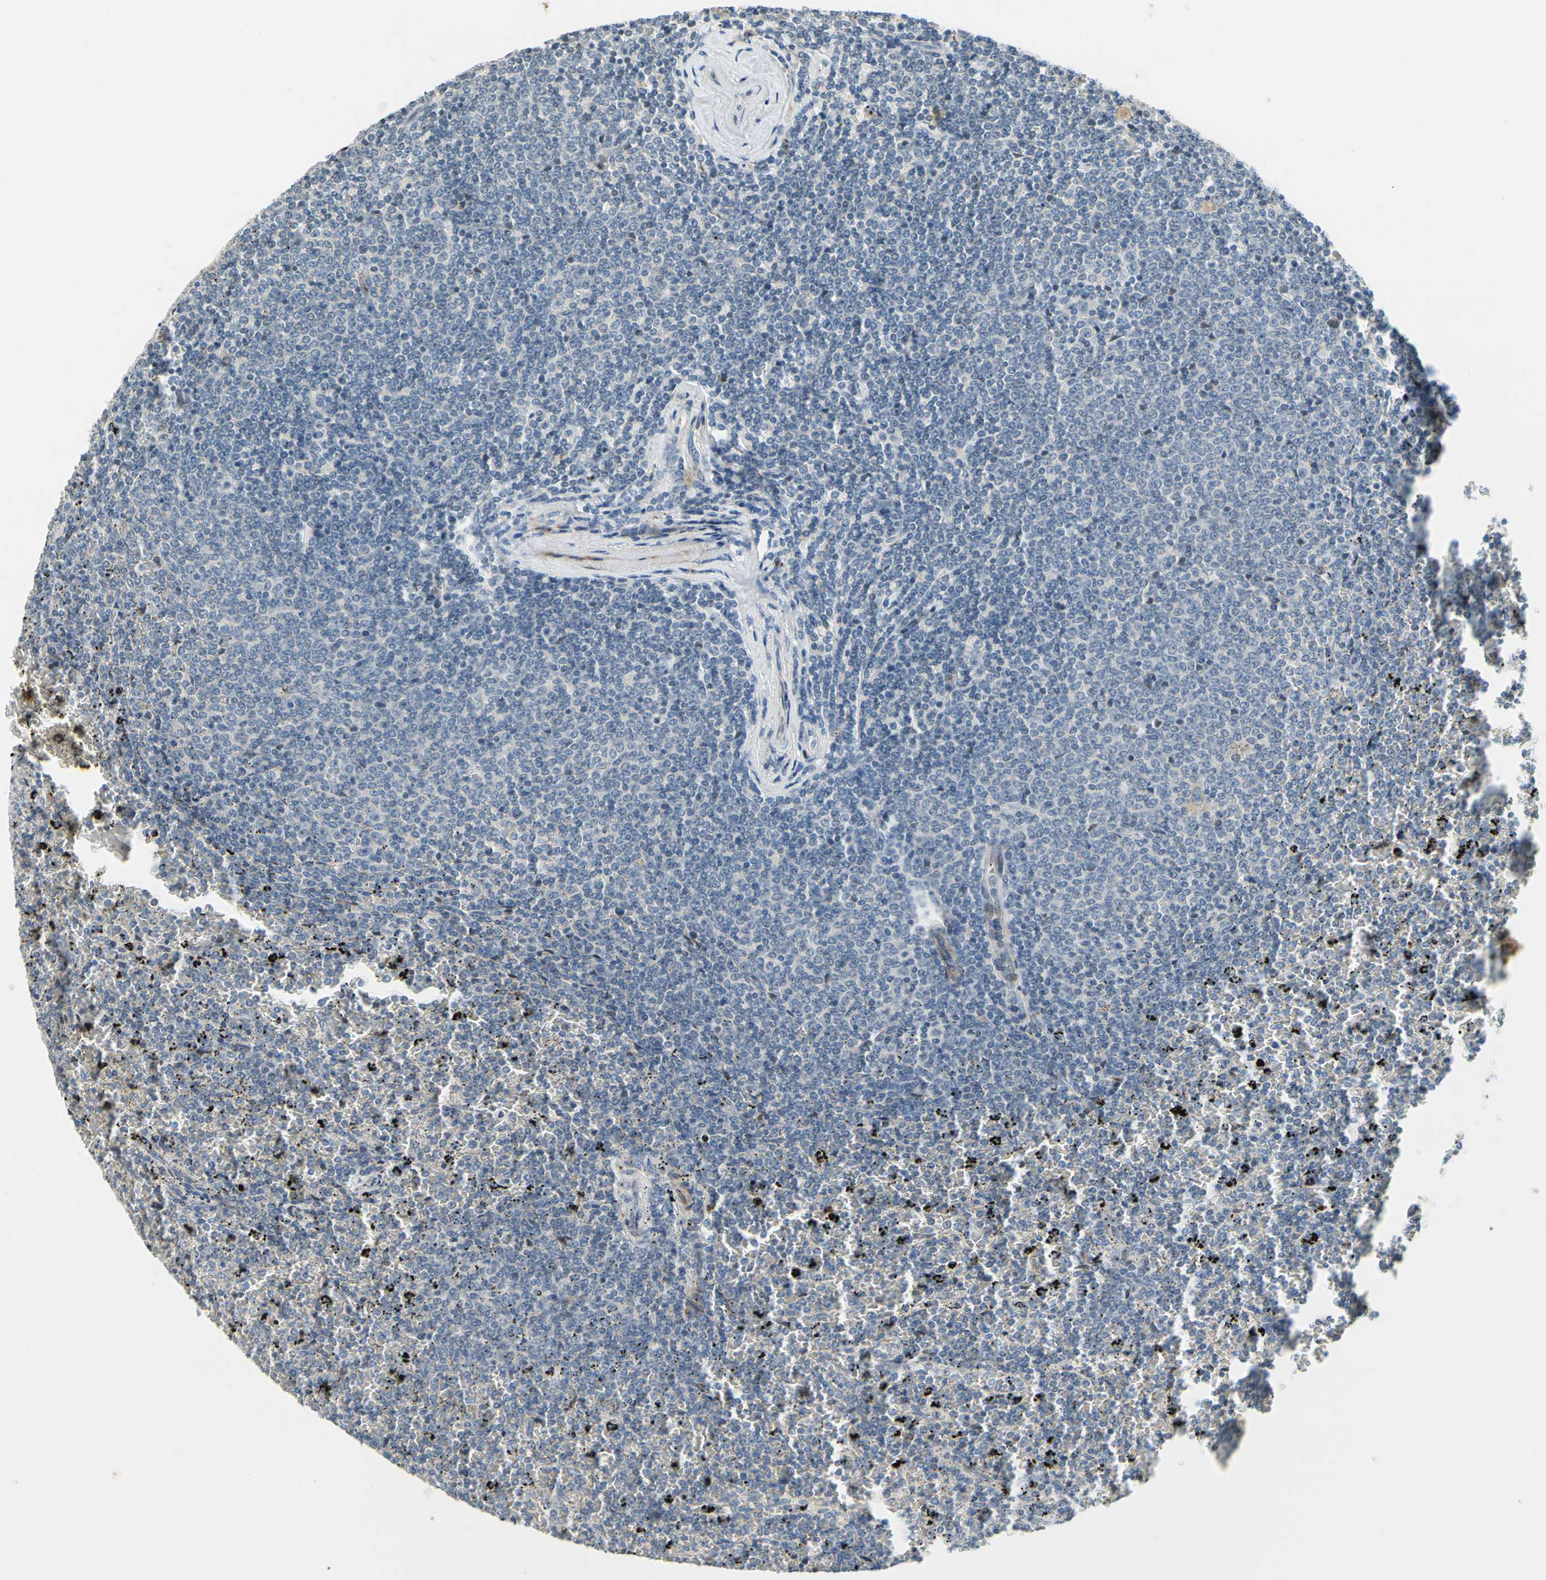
{"staining": {"intensity": "negative", "quantity": "none", "location": "none"}, "tissue": "lymphoma", "cell_type": "Tumor cells", "image_type": "cancer", "snomed": [{"axis": "morphology", "description": "Malignant lymphoma, non-Hodgkin's type, Low grade"}, {"axis": "topography", "description": "Spleen"}], "caption": "IHC histopathology image of human malignant lymphoma, non-Hodgkin's type (low-grade) stained for a protein (brown), which displays no expression in tumor cells.", "gene": "PIP5K1B", "patient": {"sex": "female", "age": 77}}